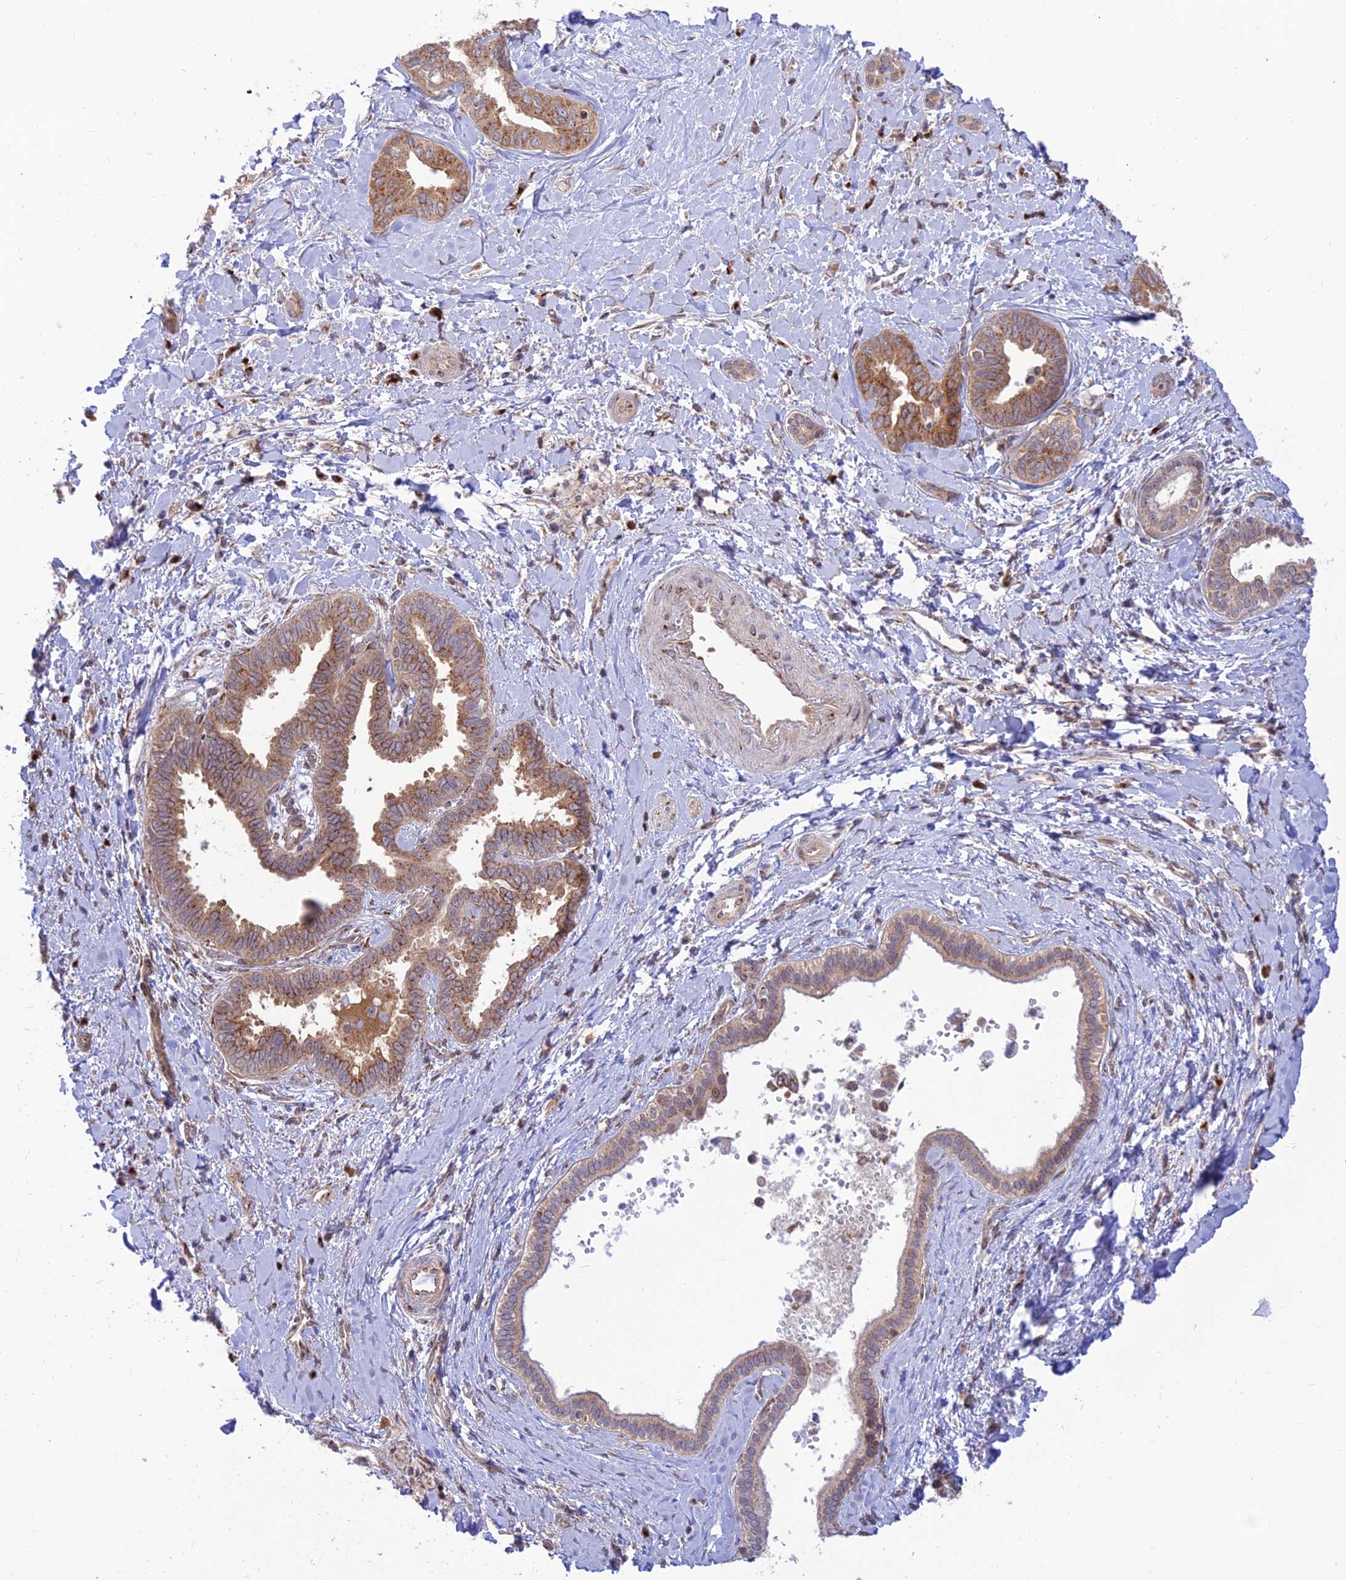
{"staining": {"intensity": "moderate", "quantity": ">75%", "location": "cytoplasmic/membranous"}, "tissue": "liver cancer", "cell_type": "Tumor cells", "image_type": "cancer", "snomed": [{"axis": "morphology", "description": "Cholangiocarcinoma"}, {"axis": "topography", "description": "Liver"}], "caption": "IHC photomicrograph of liver cancer (cholangiocarcinoma) stained for a protein (brown), which exhibits medium levels of moderate cytoplasmic/membranous expression in about >75% of tumor cells.", "gene": "GOLGA3", "patient": {"sex": "female", "age": 77}}